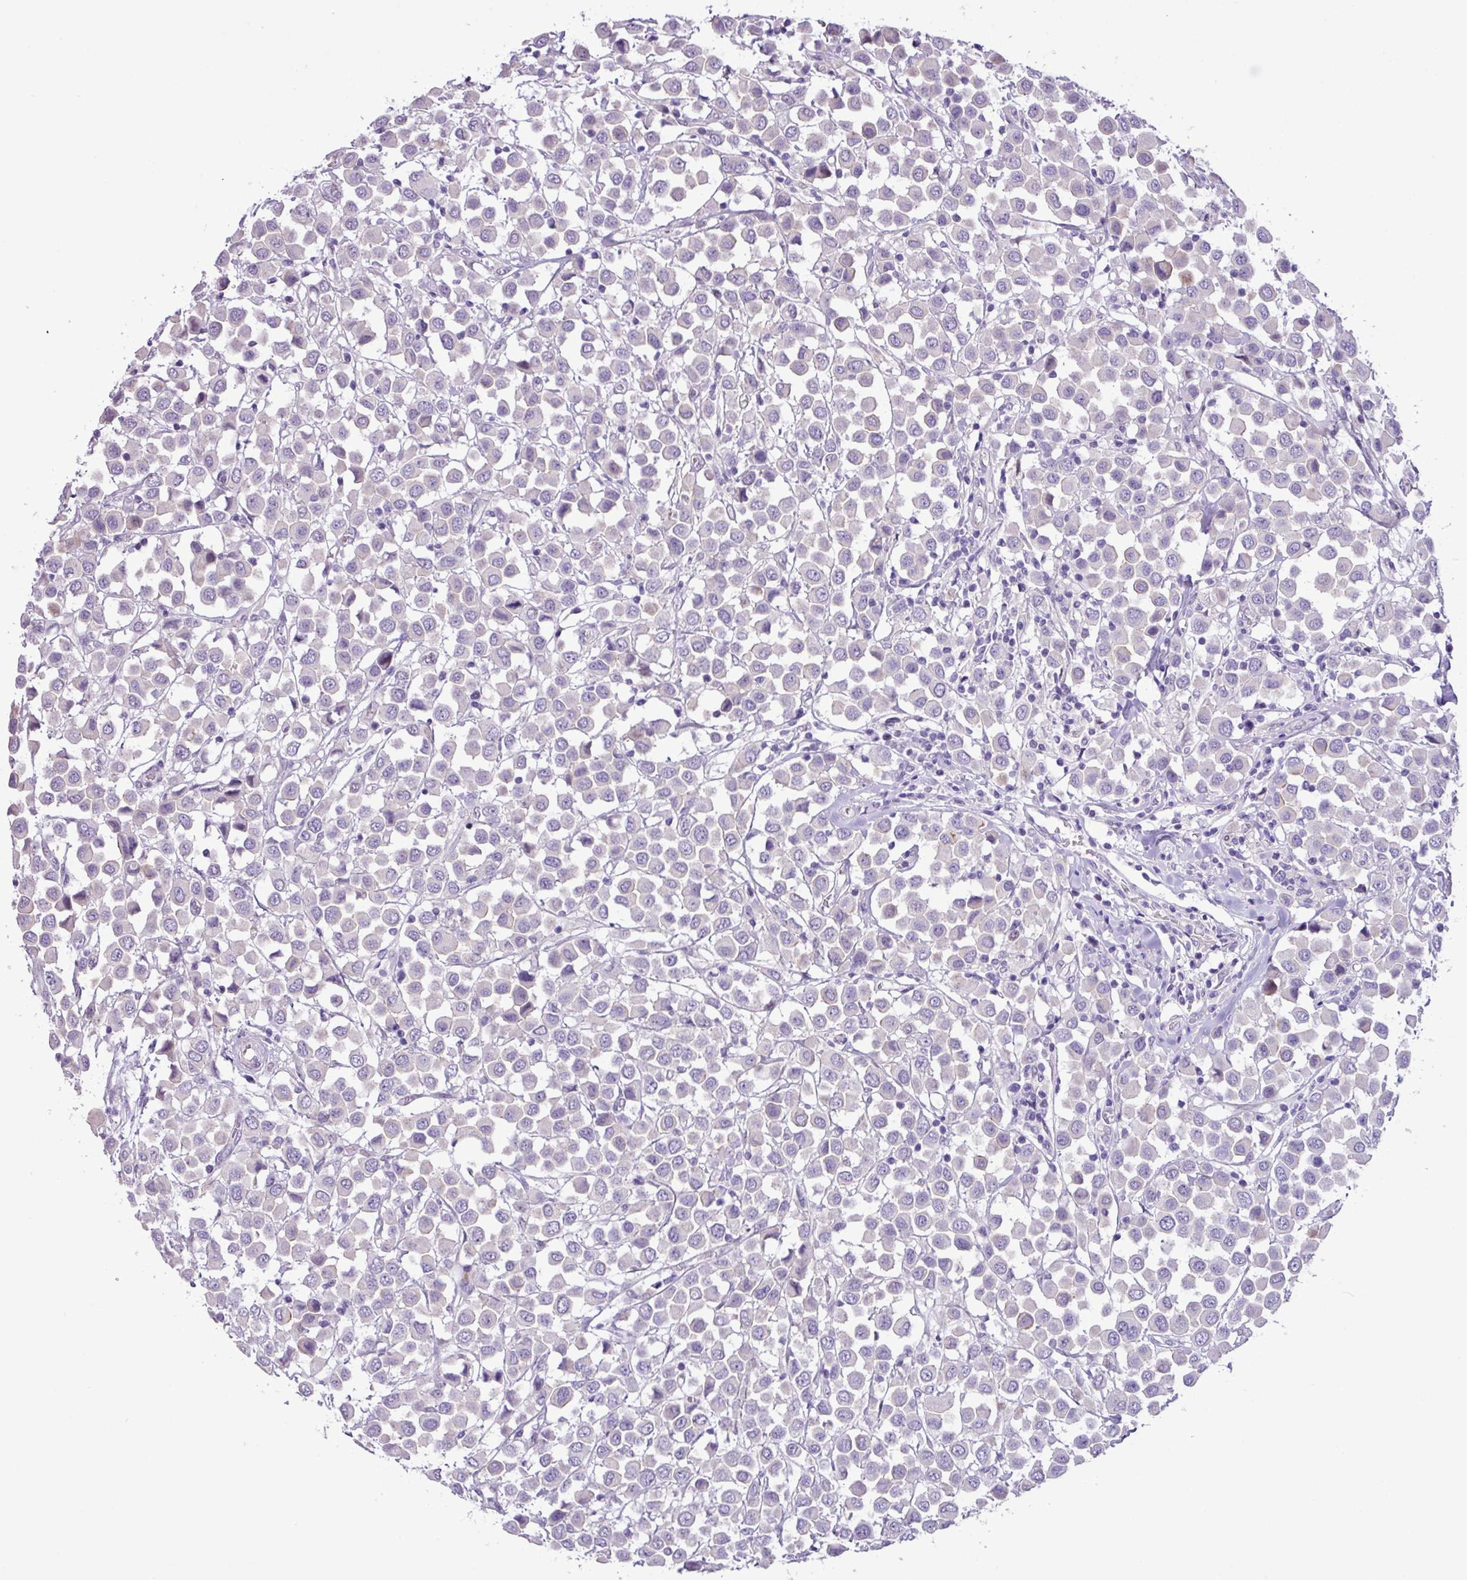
{"staining": {"intensity": "negative", "quantity": "none", "location": "none"}, "tissue": "breast cancer", "cell_type": "Tumor cells", "image_type": "cancer", "snomed": [{"axis": "morphology", "description": "Duct carcinoma"}, {"axis": "topography", "description": "Breast"}], "caption": "Immunohistochemical staining of human breast invasive ductal carcinoma exhibits no significant expression in tumor cells.", "gene": "YLPM1", "patient": {"sex": "female", "age": 61}}